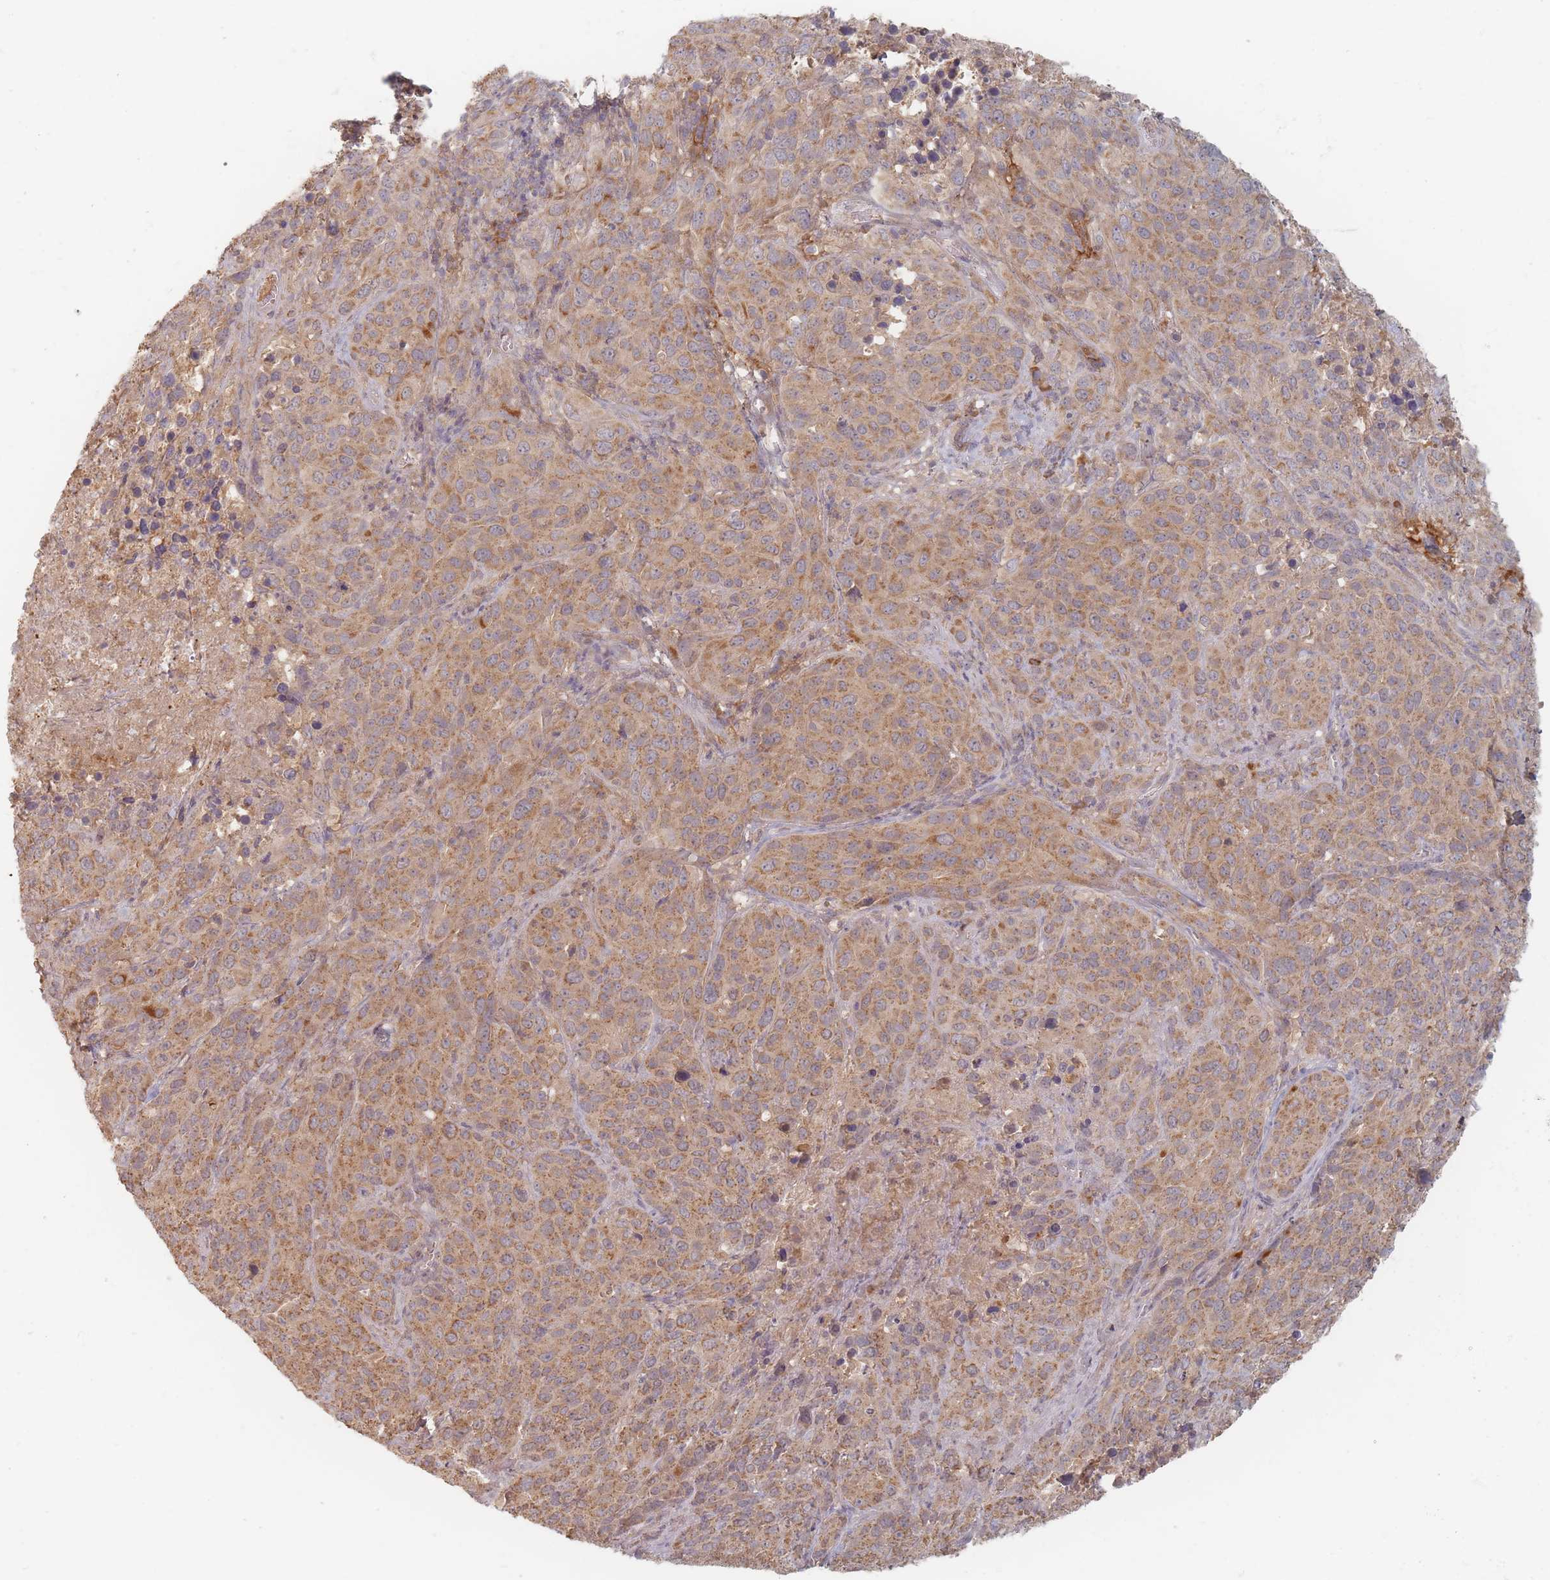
{"staining": {"intensity": "moderate", "quantity": ">75%", "location": "cytoplasmic/membranous"}, "tissue": "cervical cancer", "cell_type": "Tumor cells", "image_type": "cancer", "snomed": [{"axis": "morphology", "description": "Squamous cell carcinoma, NOS"}, {"axis": "topography", "description": "Cervix"}], "caption": "Protein staining exhibits moderate cytoplasmic/membranous staining in about >75% of tumor cells in cervical cancer (squamous cell carcinoma).", "gene": "SLC35F3", "patient": {"sex": "female", "age": 51}}